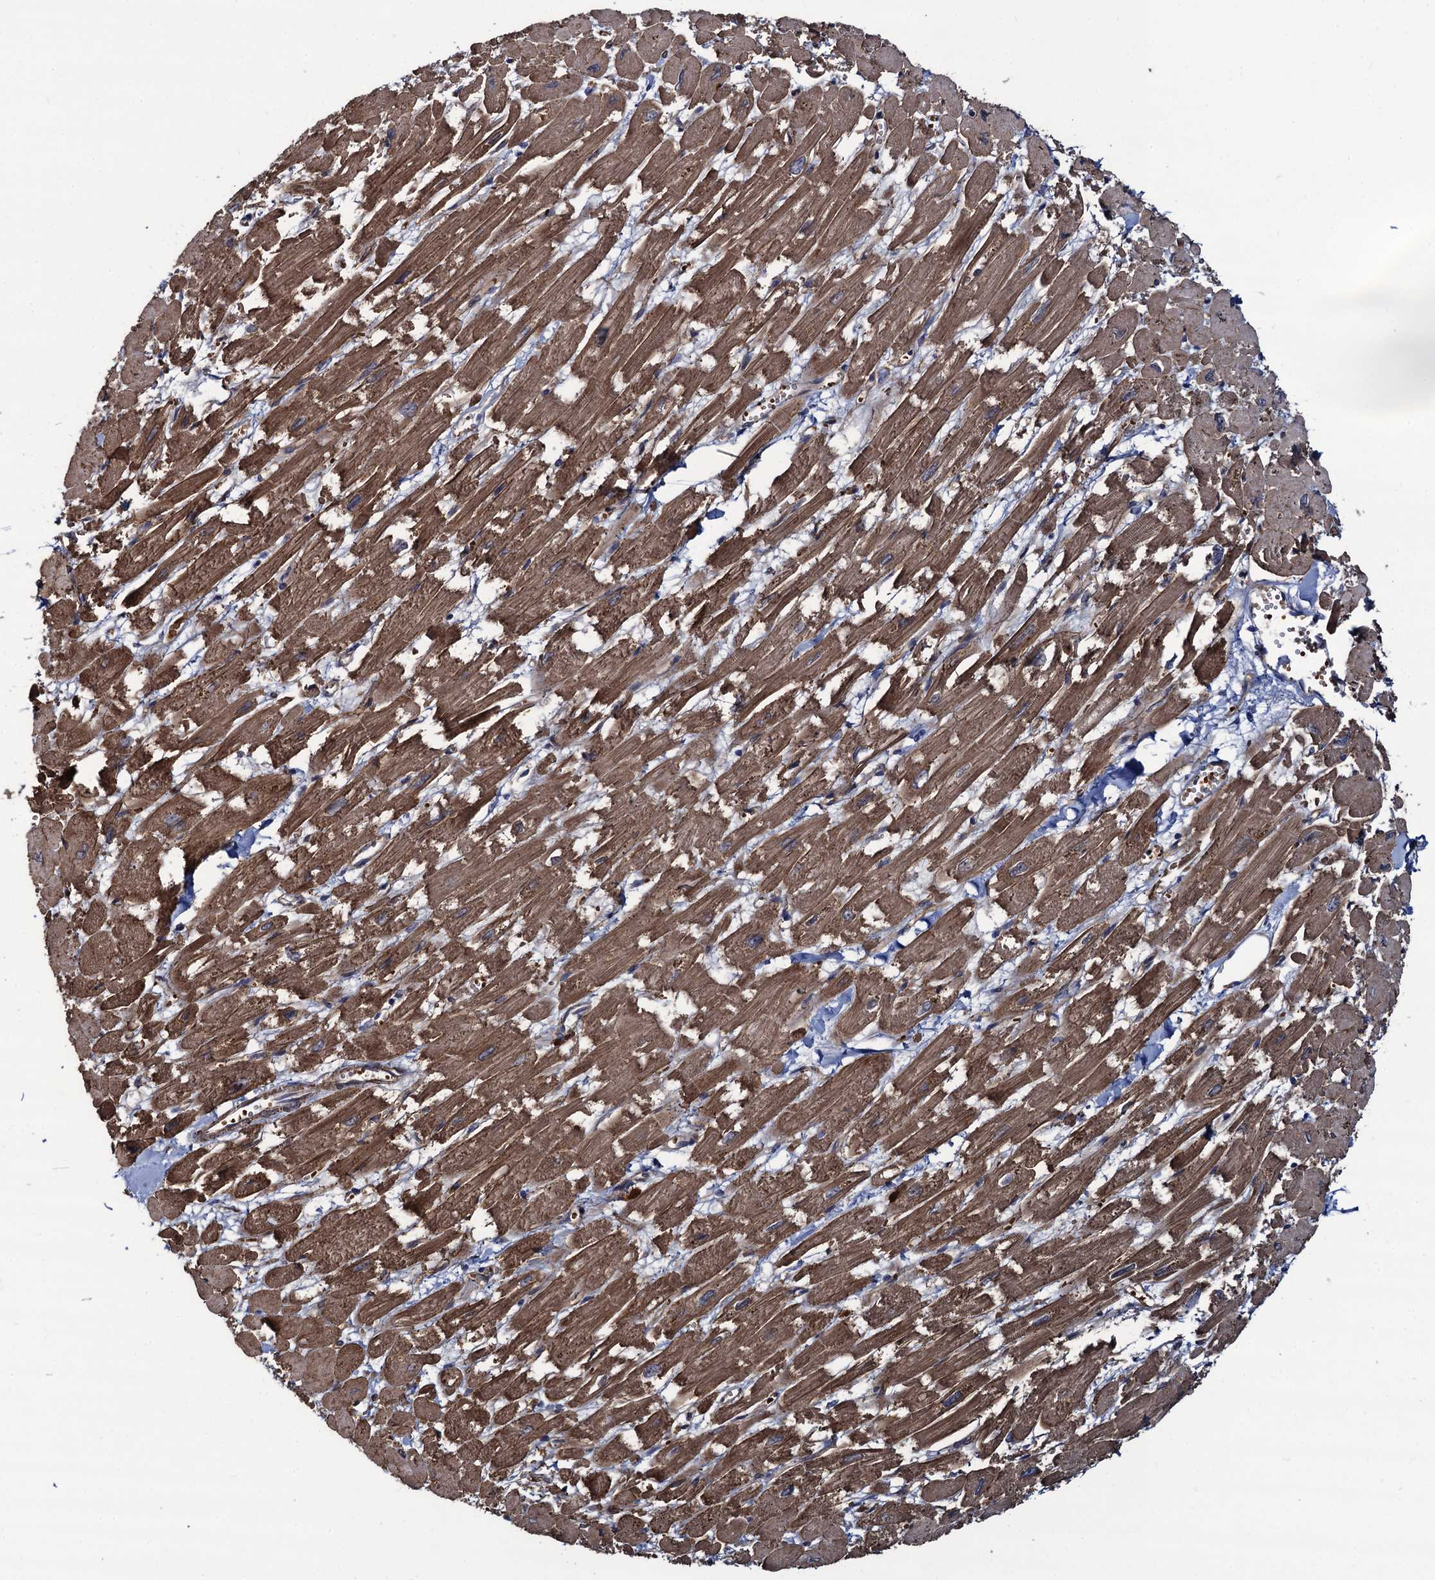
{"staining": {"intensity": "moderate", "quantity": ">75%", "location": "cytoplasmic/membranous"}, "tissue": "heart muscle", "cell_type": "Cardiomyocytes", "image_type": "normal", "snomed": [{"axis": "morphology", "description": "Normal tissue, NOS"}, {"axis": "topography", "description": "Heart"}], "caption": "A photomicrograph of heart muscle stained for a protein shows moderate cytoplasmic/membranous brown staining in cardiomyocytes. Ihc stains the protein in brown and the nuclei are stained blue.", "gene": "KXD1", "patient": {"sex": "male", "age": 54}}